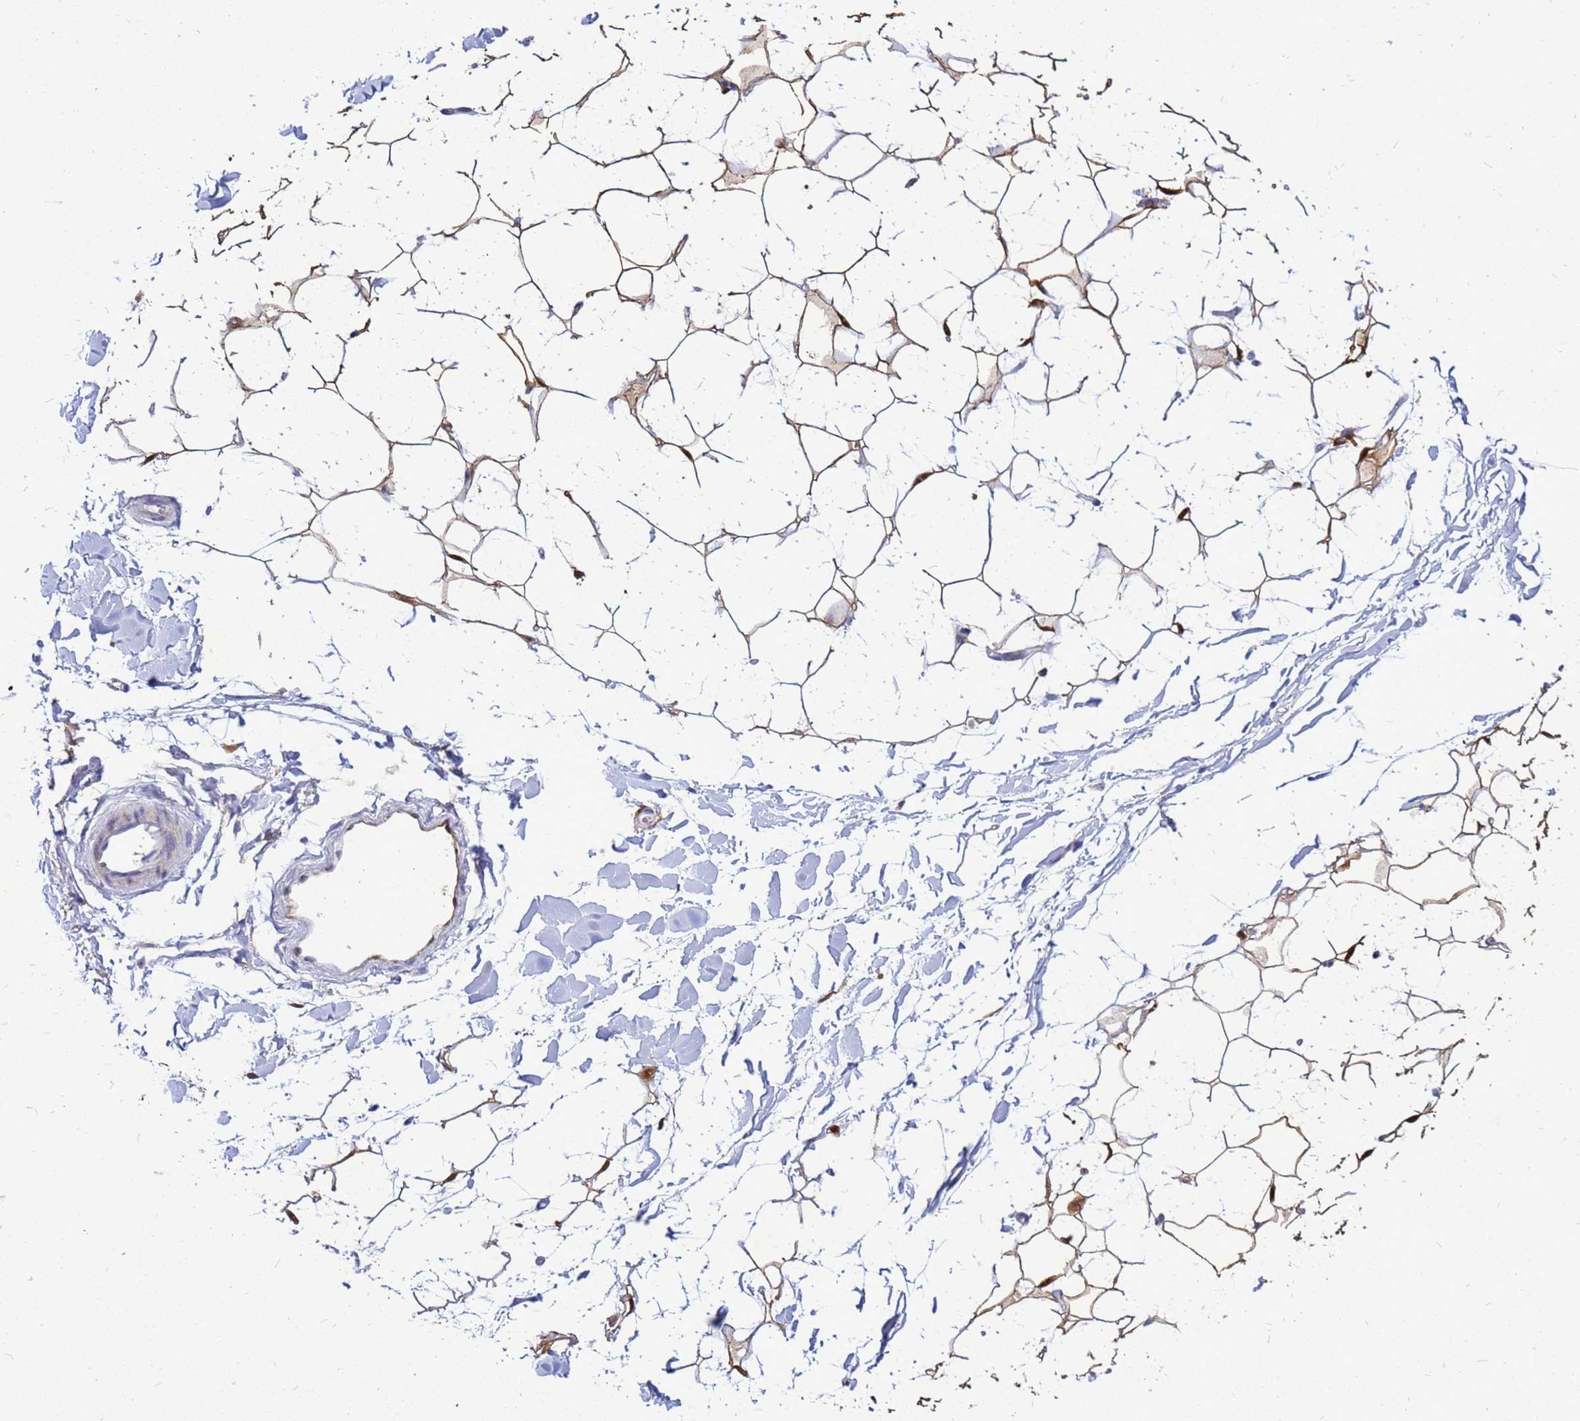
{"staining": {"intensity": "moderate", "quantity": ">75%", "location": "cytoplasmic/membranous"}, "tissue": "adipose tissue", "cell_type": "Adipocytes", "image_type": "normal", "snomed": [{"axis": "morphology", "description": "Normal tissue, NOS"}, {"axis": "topography", "description": "Breast"}], "caption": "High-magnification brightfield microscopy of normal adipose tissue stained with DAB (brown) and counterstained with hematoxylin (blue). adipocytes exhibit moderate cytoplasmic/membranous staining is appreciated in approximately>75% of cells.", "gene": "AKR1C1", "patient": {"sex": "female", "age": 26}}